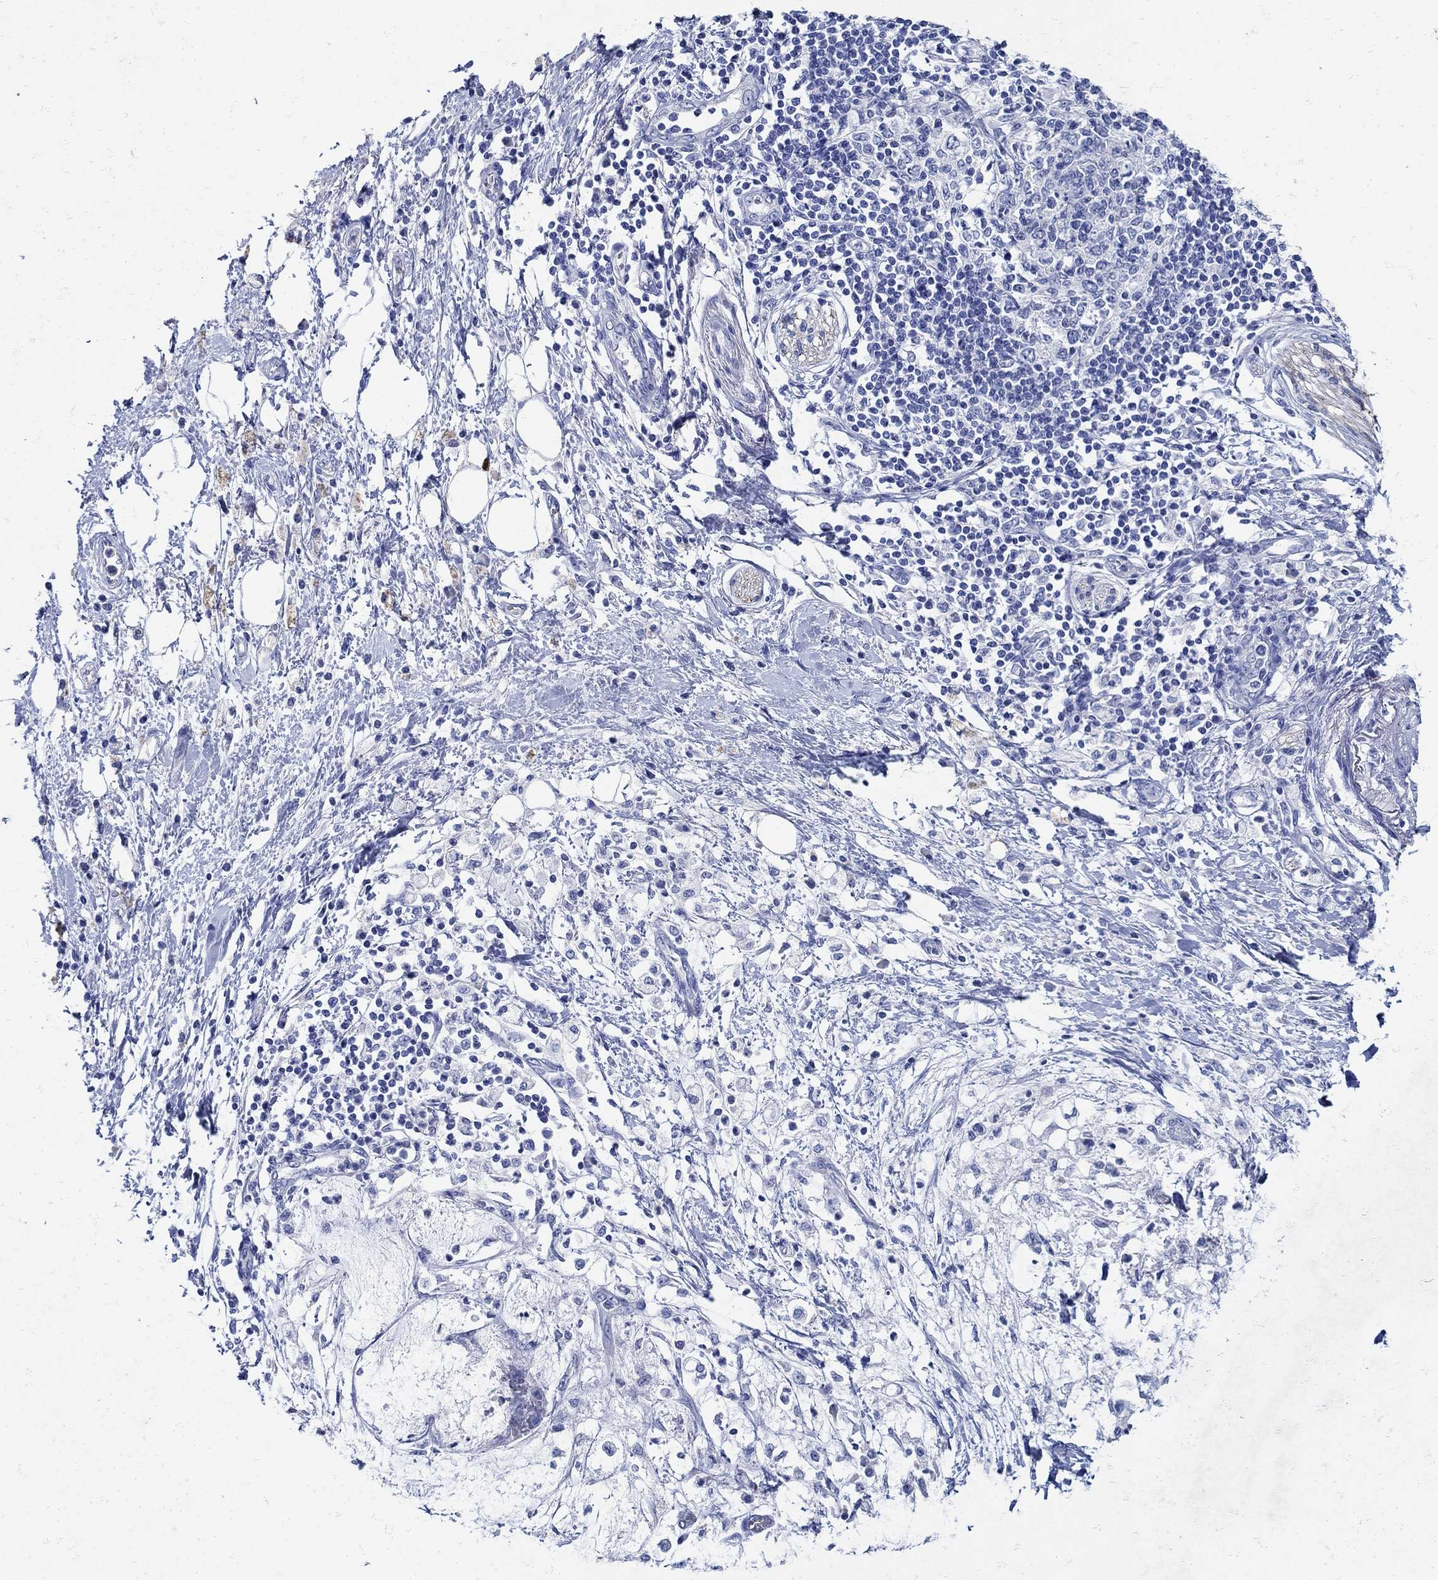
{"staining": {"intensity": "negative", "quantity": "none", "location": "none"}, "tissue": "pancreatic cancer", "cell_type": "Tumor cells", "image_type": "cancer", "snomed": [{"axis": "morphology", "description": "Normal tissue, NOS"}, {"axis": "morphology", "description": "Adenocarcinoma, NOS"}, {"axis": "topography", "description": "Pancreas"}, {"axis": "topography", "description": "Duodenum"}], "caption": "DAB immunohistochemical staining of human pancreatic cancer displays no significant expression in tumor cells.", "gene": "NOS1", "patient": {"sex": "female", "age": 60}}